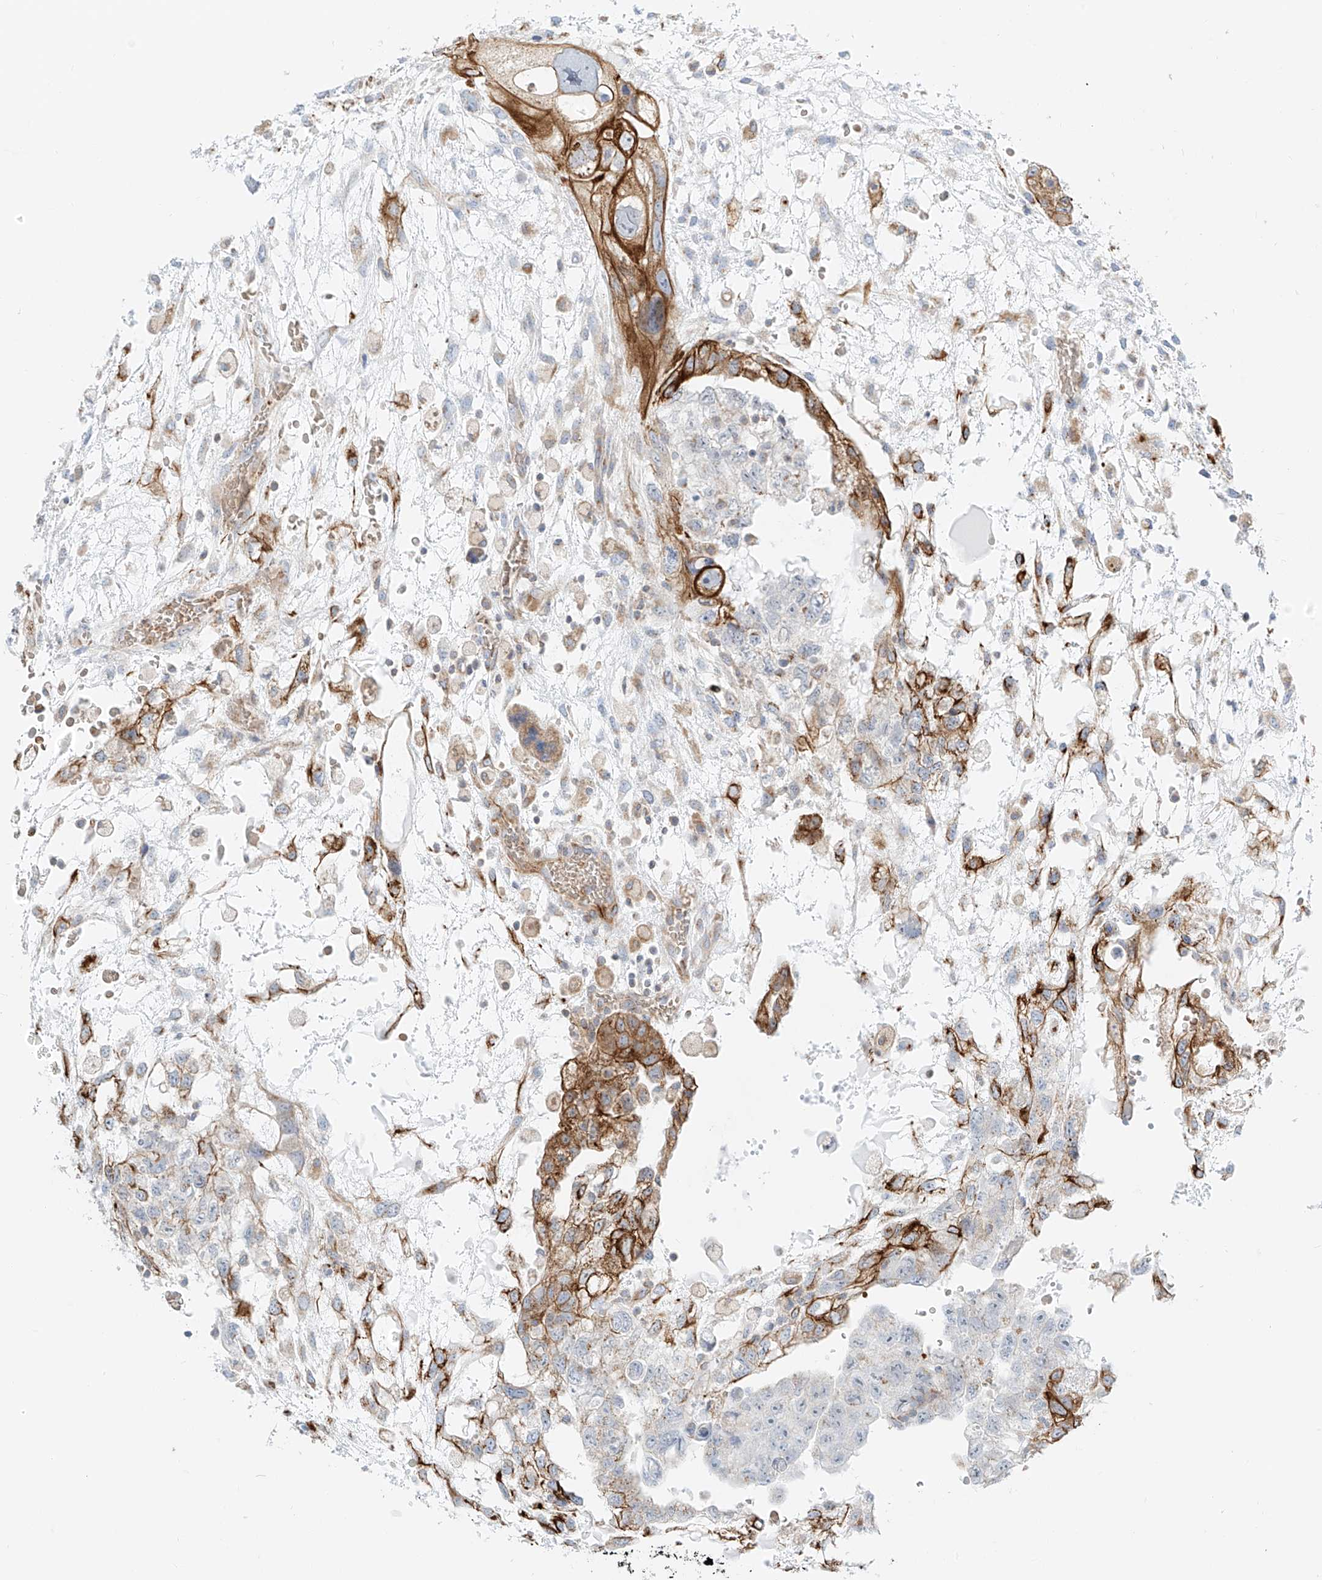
{"staining": {"intensity": "strong", "quantity": "25%-75%", "location": "cytoplasmic/membranous"}, "tissue": "testis cancer", "cell_type": "Tumor cells", "image_type": "cancer", "snomed": [{"axis": "morphology", "description": "Carcinoma, Embryonal, NOS"}, {"axis": "topography", "description": "Testis"}], "caption": "A micrograph of human testis embryonal carcinoma stained for a protein shows strong cytoplasmic/membranous brown staining in tumor cells. Ihc stains the protein in brown and the nuclei are stained blue.", "gene": "EIPR1", "patient": {"sex": "male", "age": 36}}